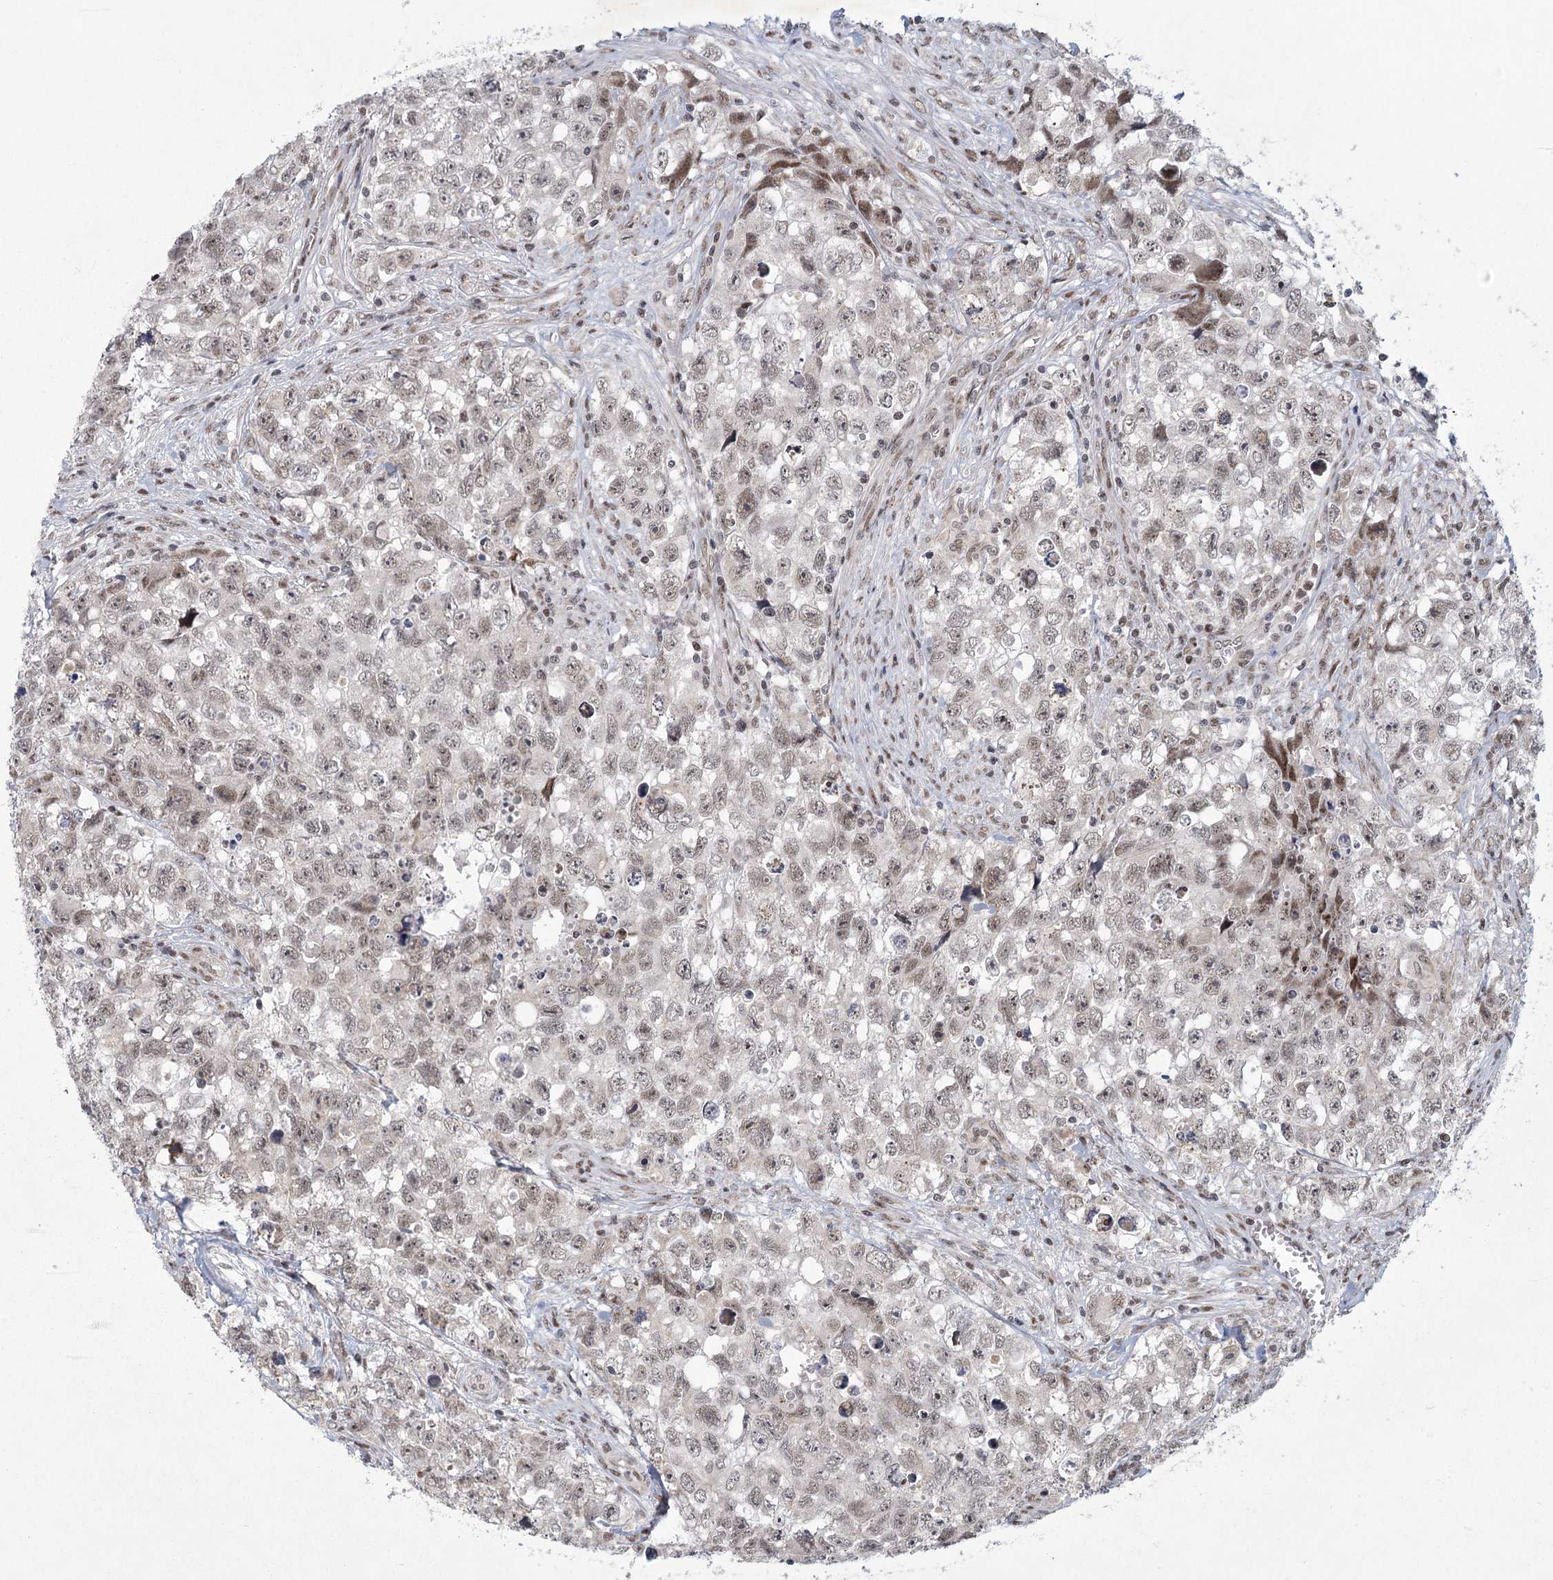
{"staining": {"intensity": "weak", "quantity": ">75%", "location": "nuclear"}, "tissue": "testis cancer", "cell_type": "Tumor cells", "image_type": "cancer", "snomed": [{"axis": "morphology", "description": "Seminoma, NOS"}, {"axis": "morphology", "description": "Carcinoma, Embryonal, NOS"}, {"axis": "topography", "description": "Testis"}], "caption": "Embryonal carcinoma (testis) stained for a protein (brown) shows weak nuclear positive positivity in about >75% of tumor cells.", "gene": "CIB4", "patient": {"sex": "male", "age": 43}}